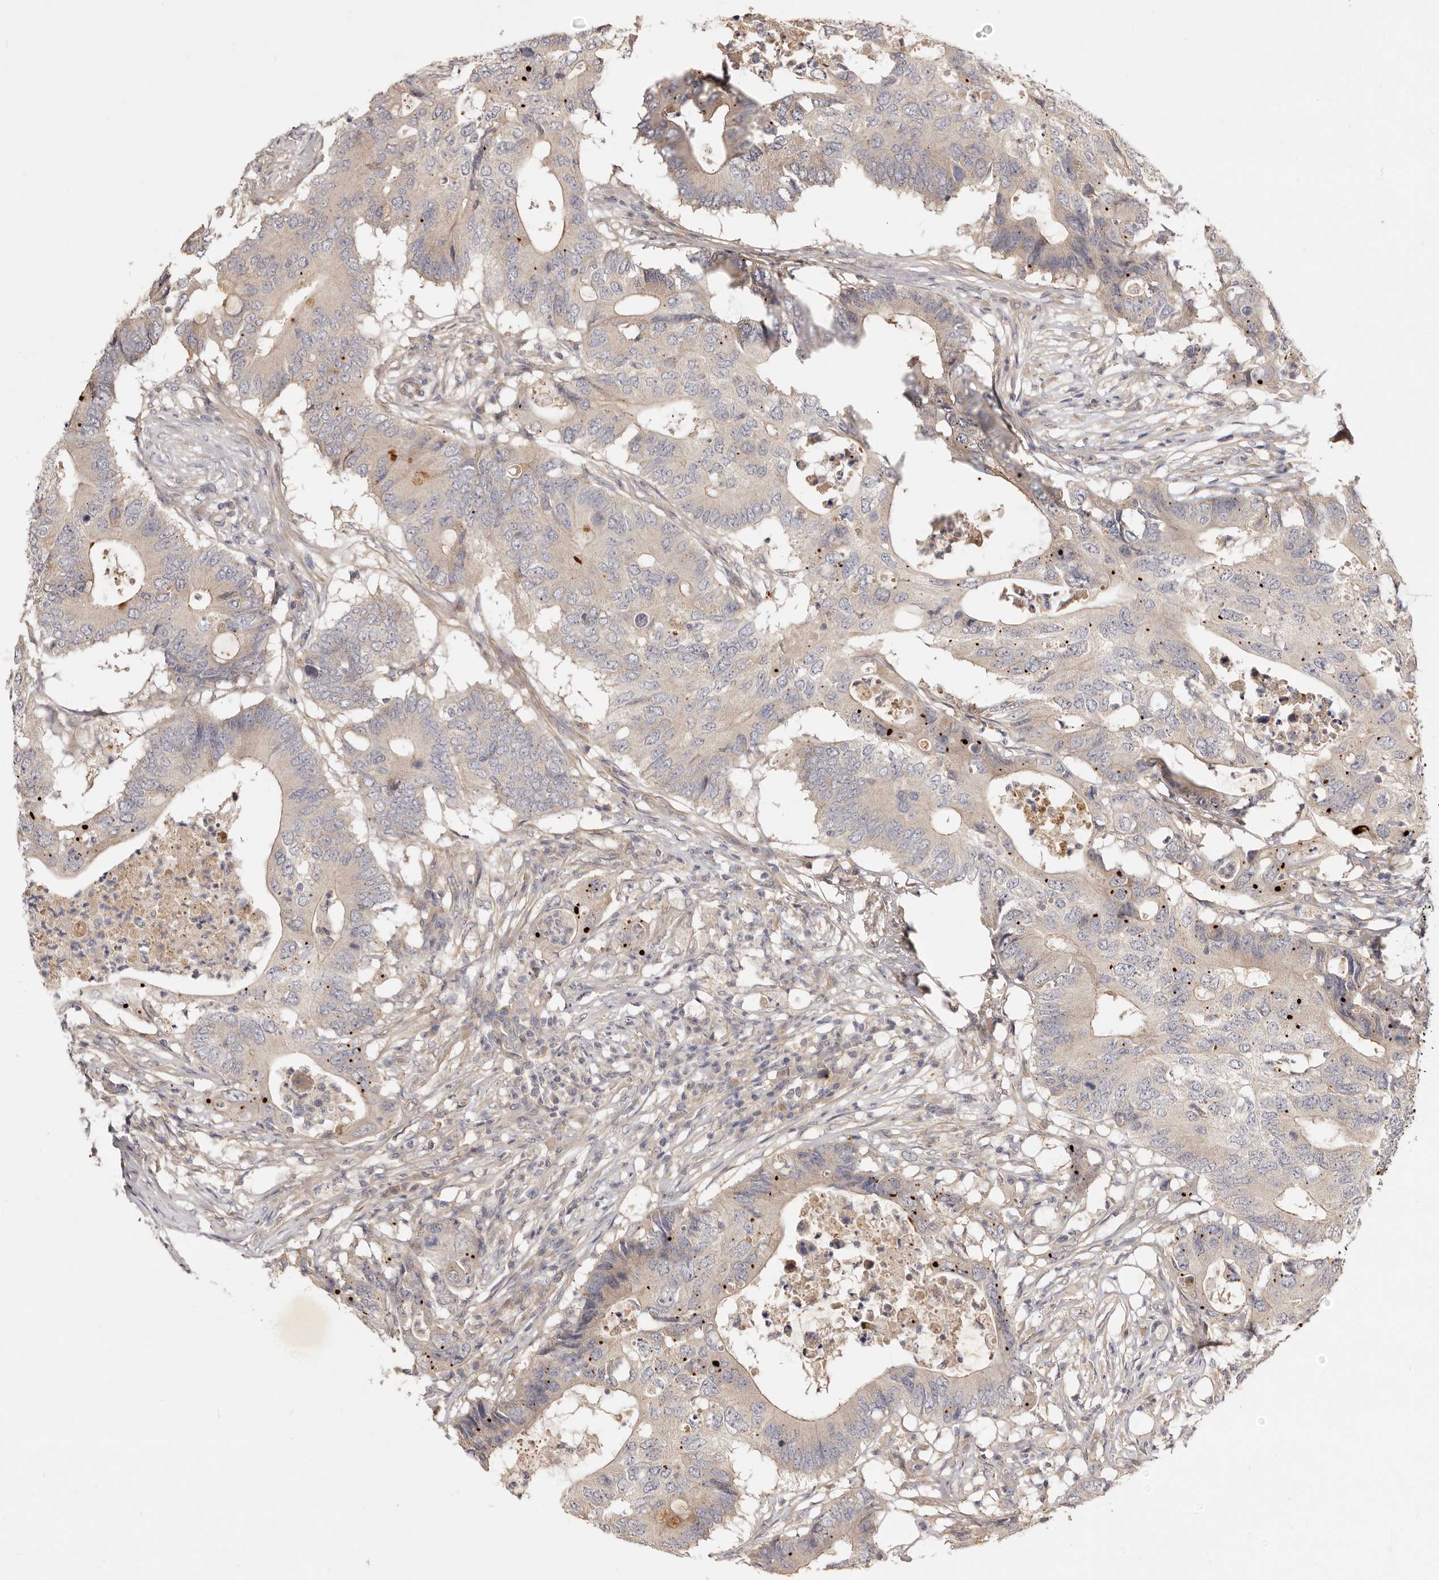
{"staining": {"intensity": "negative", "quantity": "none", "location": "none"}, "tissue": "colorectal cancer", "cell_type": "Tumor cells", "image_type": "cancer", "snomed": [{"axis": "morphology", "description": "Adenocarcinoma, NOS"}, {"axis": "topography", "description": "Colon"}], "caption": "This is an immunohistochemistry (IHC) image of colorectal cancer (adenocarcinoma). There is no positivity in tumor cells.", "gene": "ADAMTS9", "patient": {"sex": "male", "age": 71}}